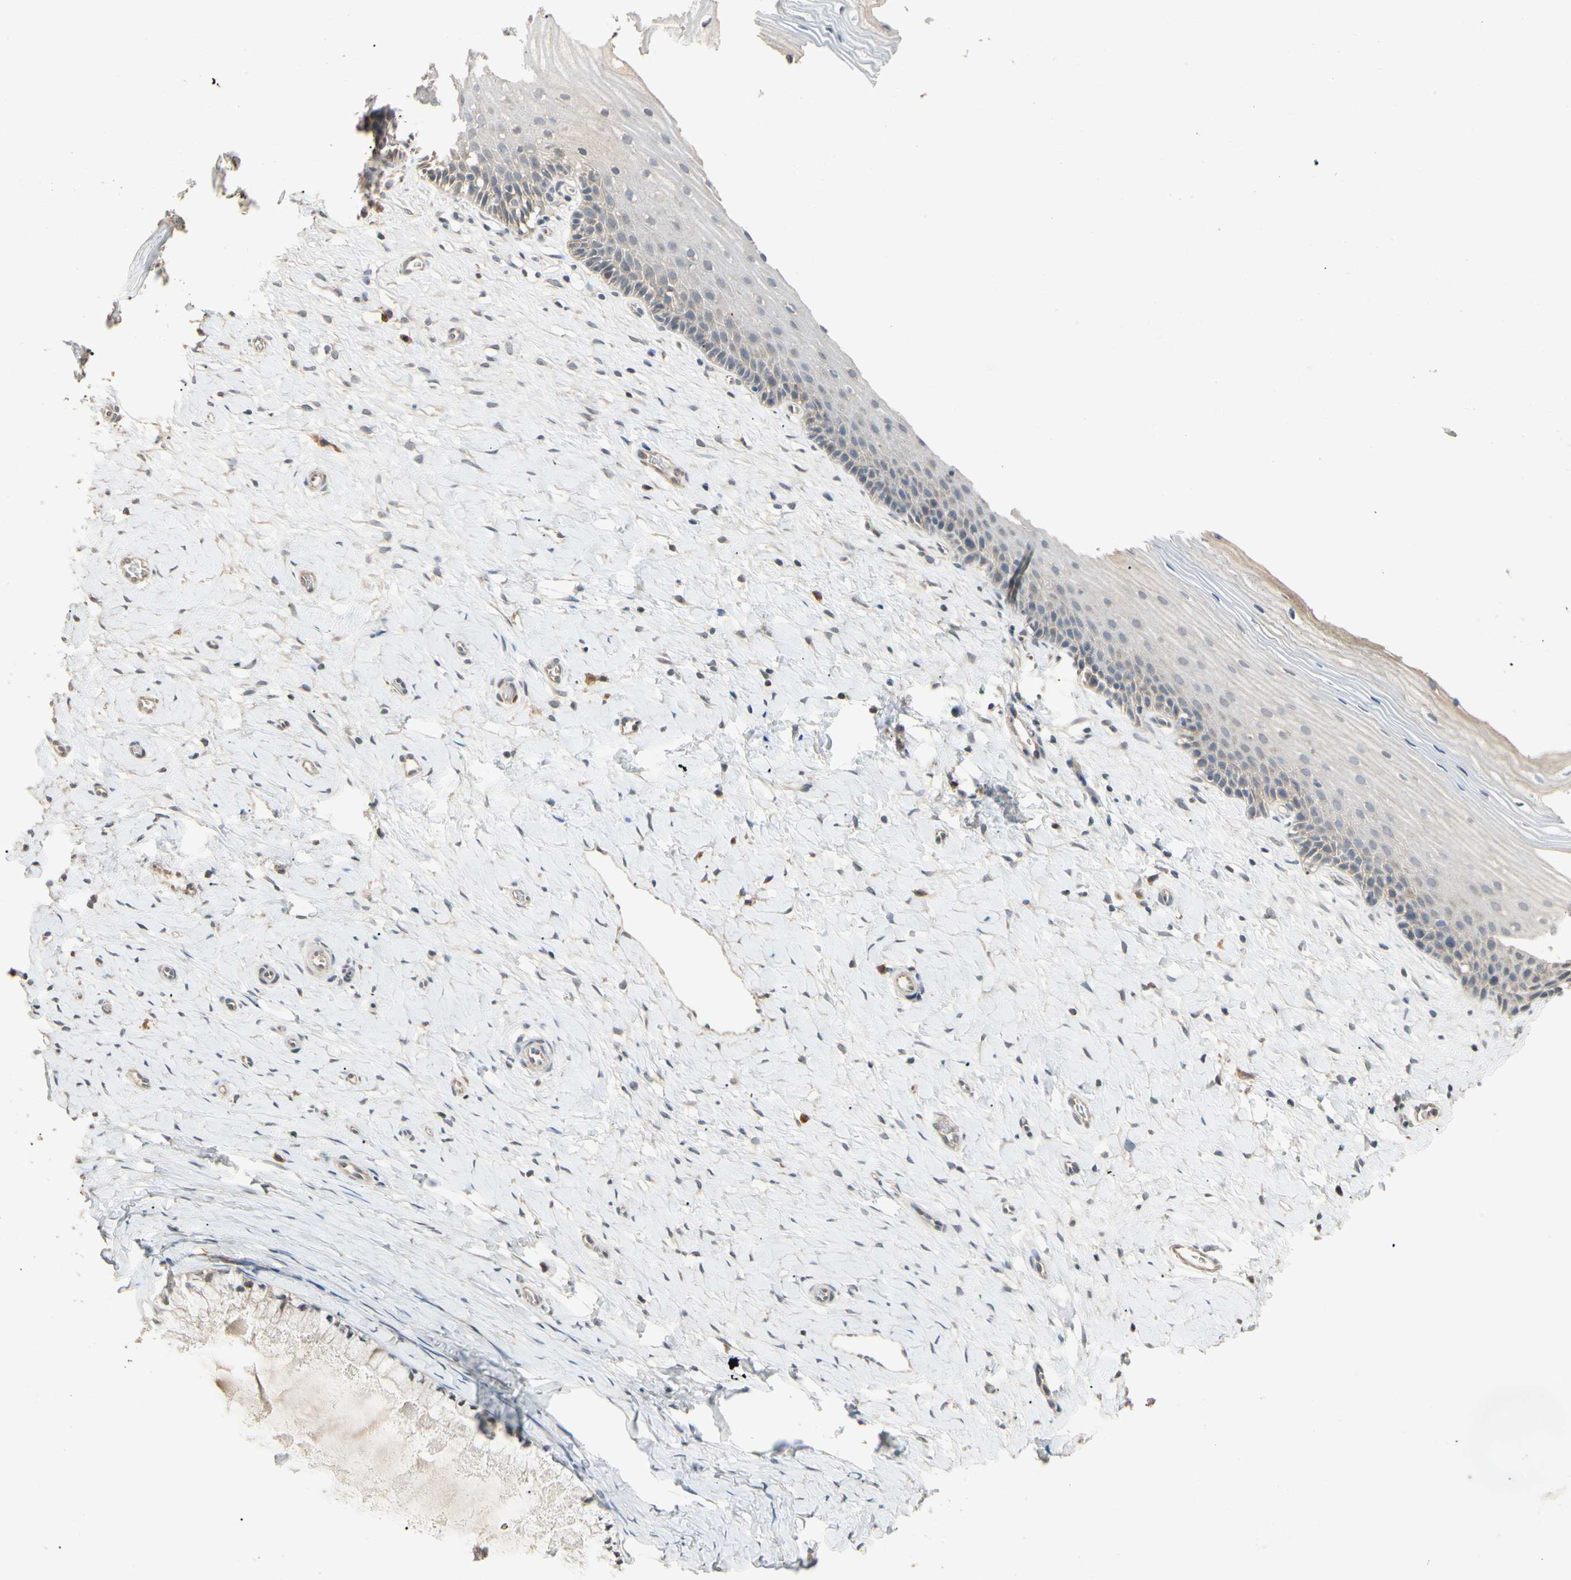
{"staining": {"intensity": "weak", "quantity": "<25%", "location": "cytoplasmic/membranous"}, "tissue": "cervix", "cell_type": "Glandular cells", "image_type": "normal", "snomed": [{"axis": "morphology", "description": "Normal tissue, NOS"}, {"axis": "topography", "description": "Cervix"}], "caption": "An image of cervix stained for a protein shows no brown staining in glandular cells.", "gene": "GNE", "patient": {"sex": "female", "age": 39}}